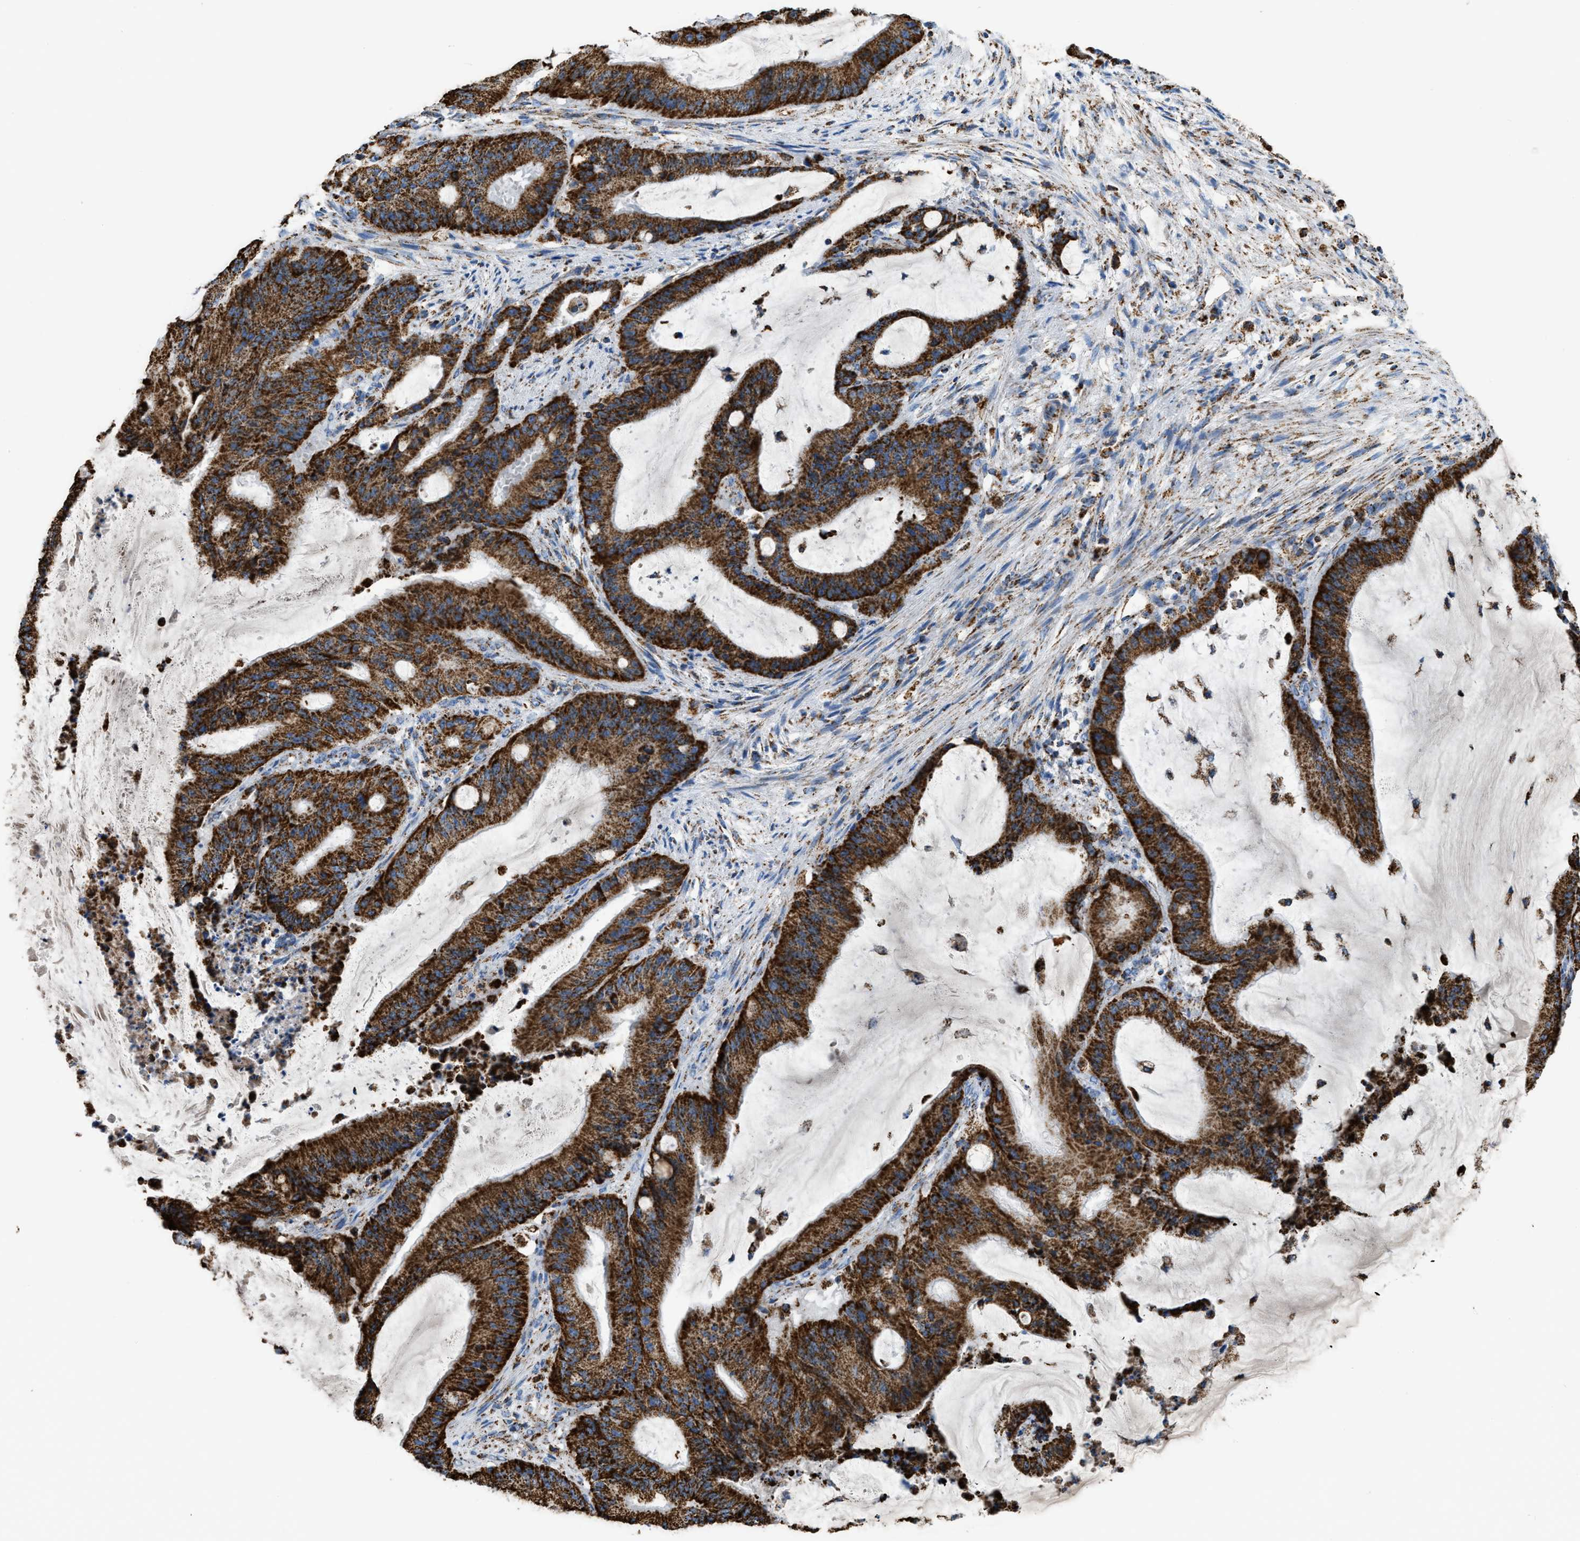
{"staining": {"intensity": "strong", "quantity": ">75%", "location": "cytoplasmic/membranous"}, "tissue": "liver cancer", "cell_type": "Tumor cells", "image_type": "cancer", "snomed": [{"axis": "morphology", "description": "Normal tissue, NOS"}, {"axis": "morphology", "description": "Cholangiocarcinoma"}, {"axis": "topography", "description": "Liver"}, {"axis": "topography", "description": "Peripheral nerve tissue"}], "caption": "A histopathology image showing strong cytoplasmic/membranous expression in about >75% of tumor cells in liver cholangiocarcinoma, as visualized by brown immunohistochemical staining.", "gene": "ETFB", "patient": {"sex": "female", "age": 73}}